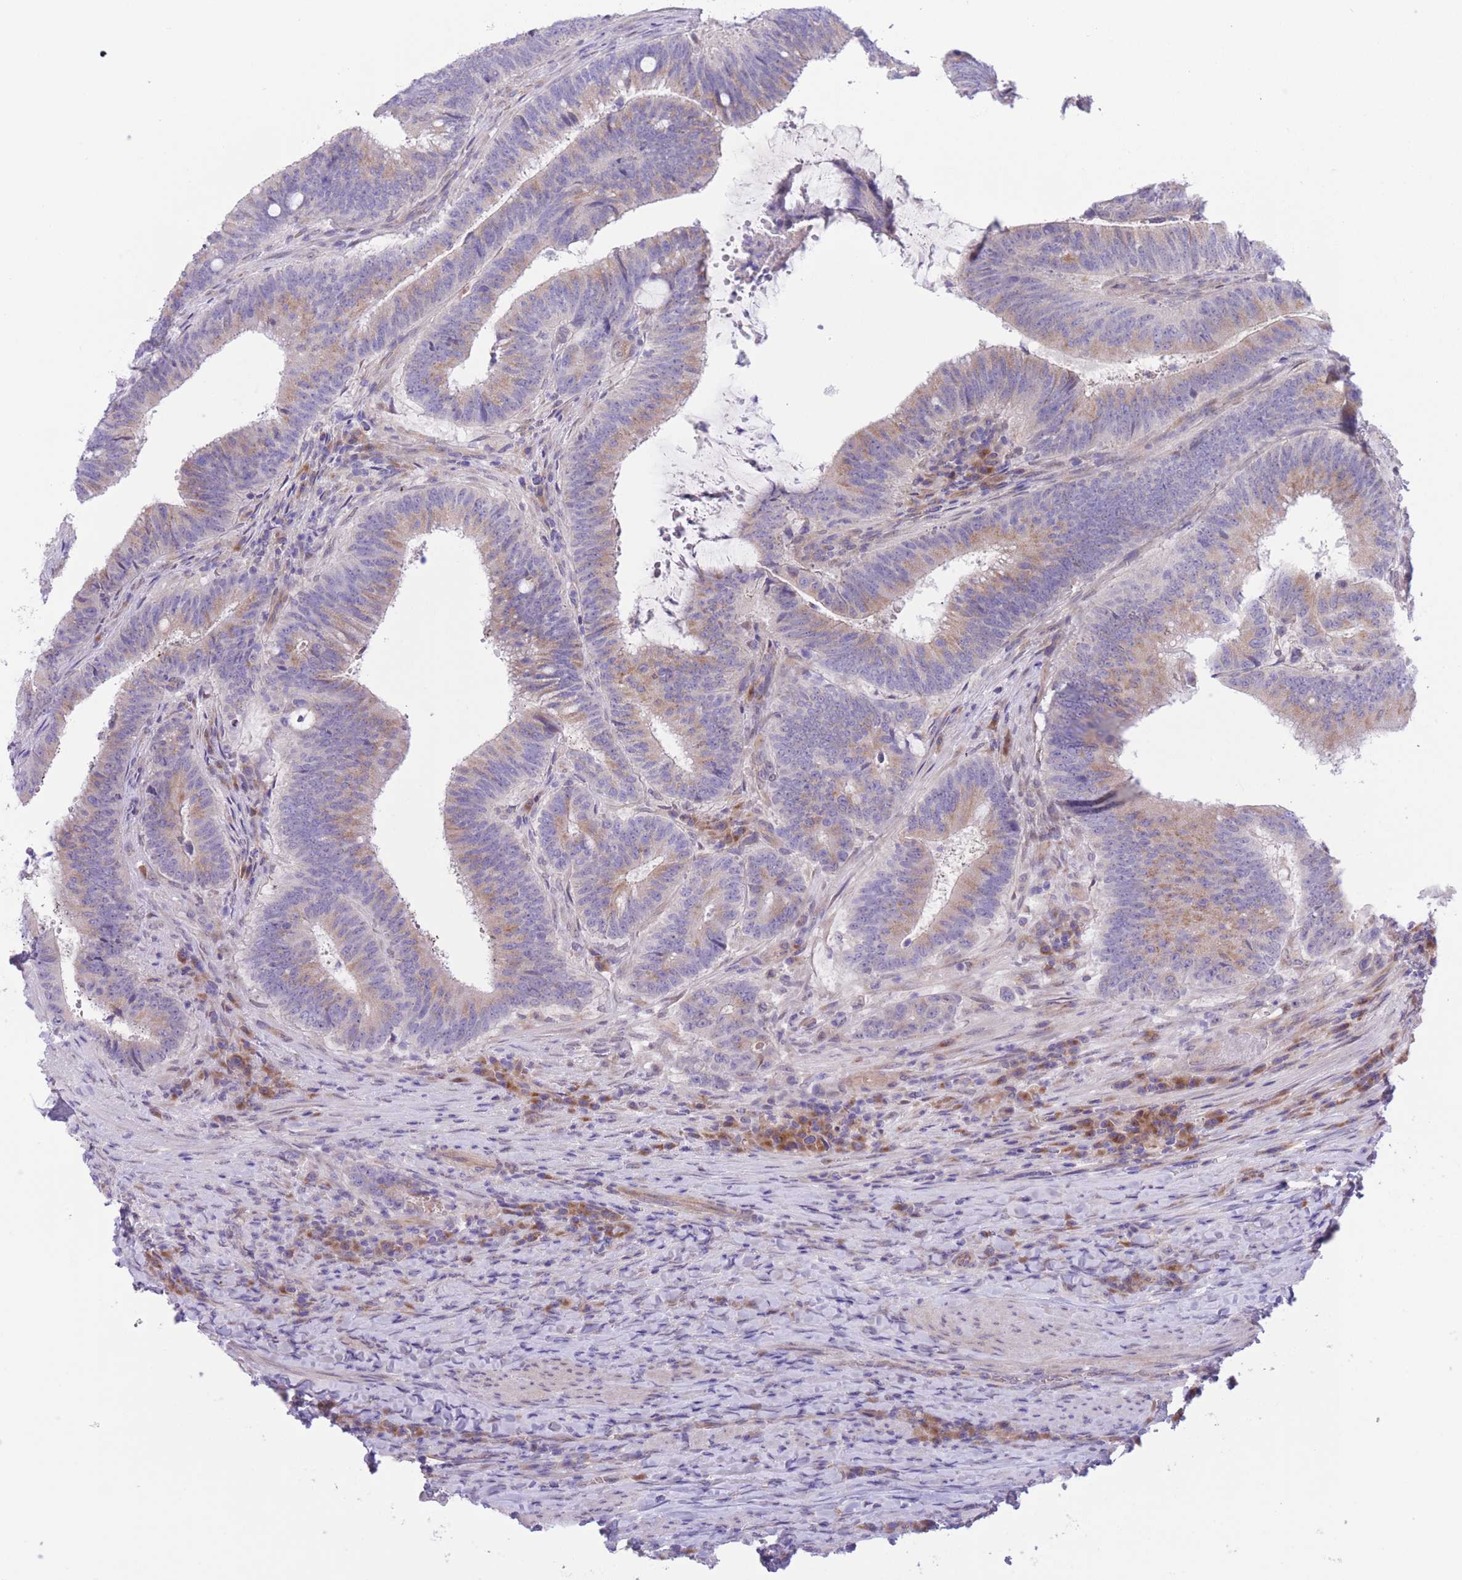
{"staining": {"intensity": "weak", "quantity": "25%-75%", "location": "cytoplasmic/membranous"}, "tissue": "colorectal cancer", "cell_type": "Tumor cells", "image_type": "cancer", "snomed": [{"axis": "morphology", "description": "Adenocarcinoma, NOS"}, {"axis": "topography", "description": "Colon"}], "caption": "A brown stain highlights weak cytoplasmic/membranous positivity of a protein in human colorectal cancer tumor cells. The staining was performed using DAB (3,3'-diaminobenzidine), with brown indicating positive protein expression. Nuclei are stained blue with hematoxylin.", "gene": "WWOX", "patient": {"sex": "female", "age": 43}}